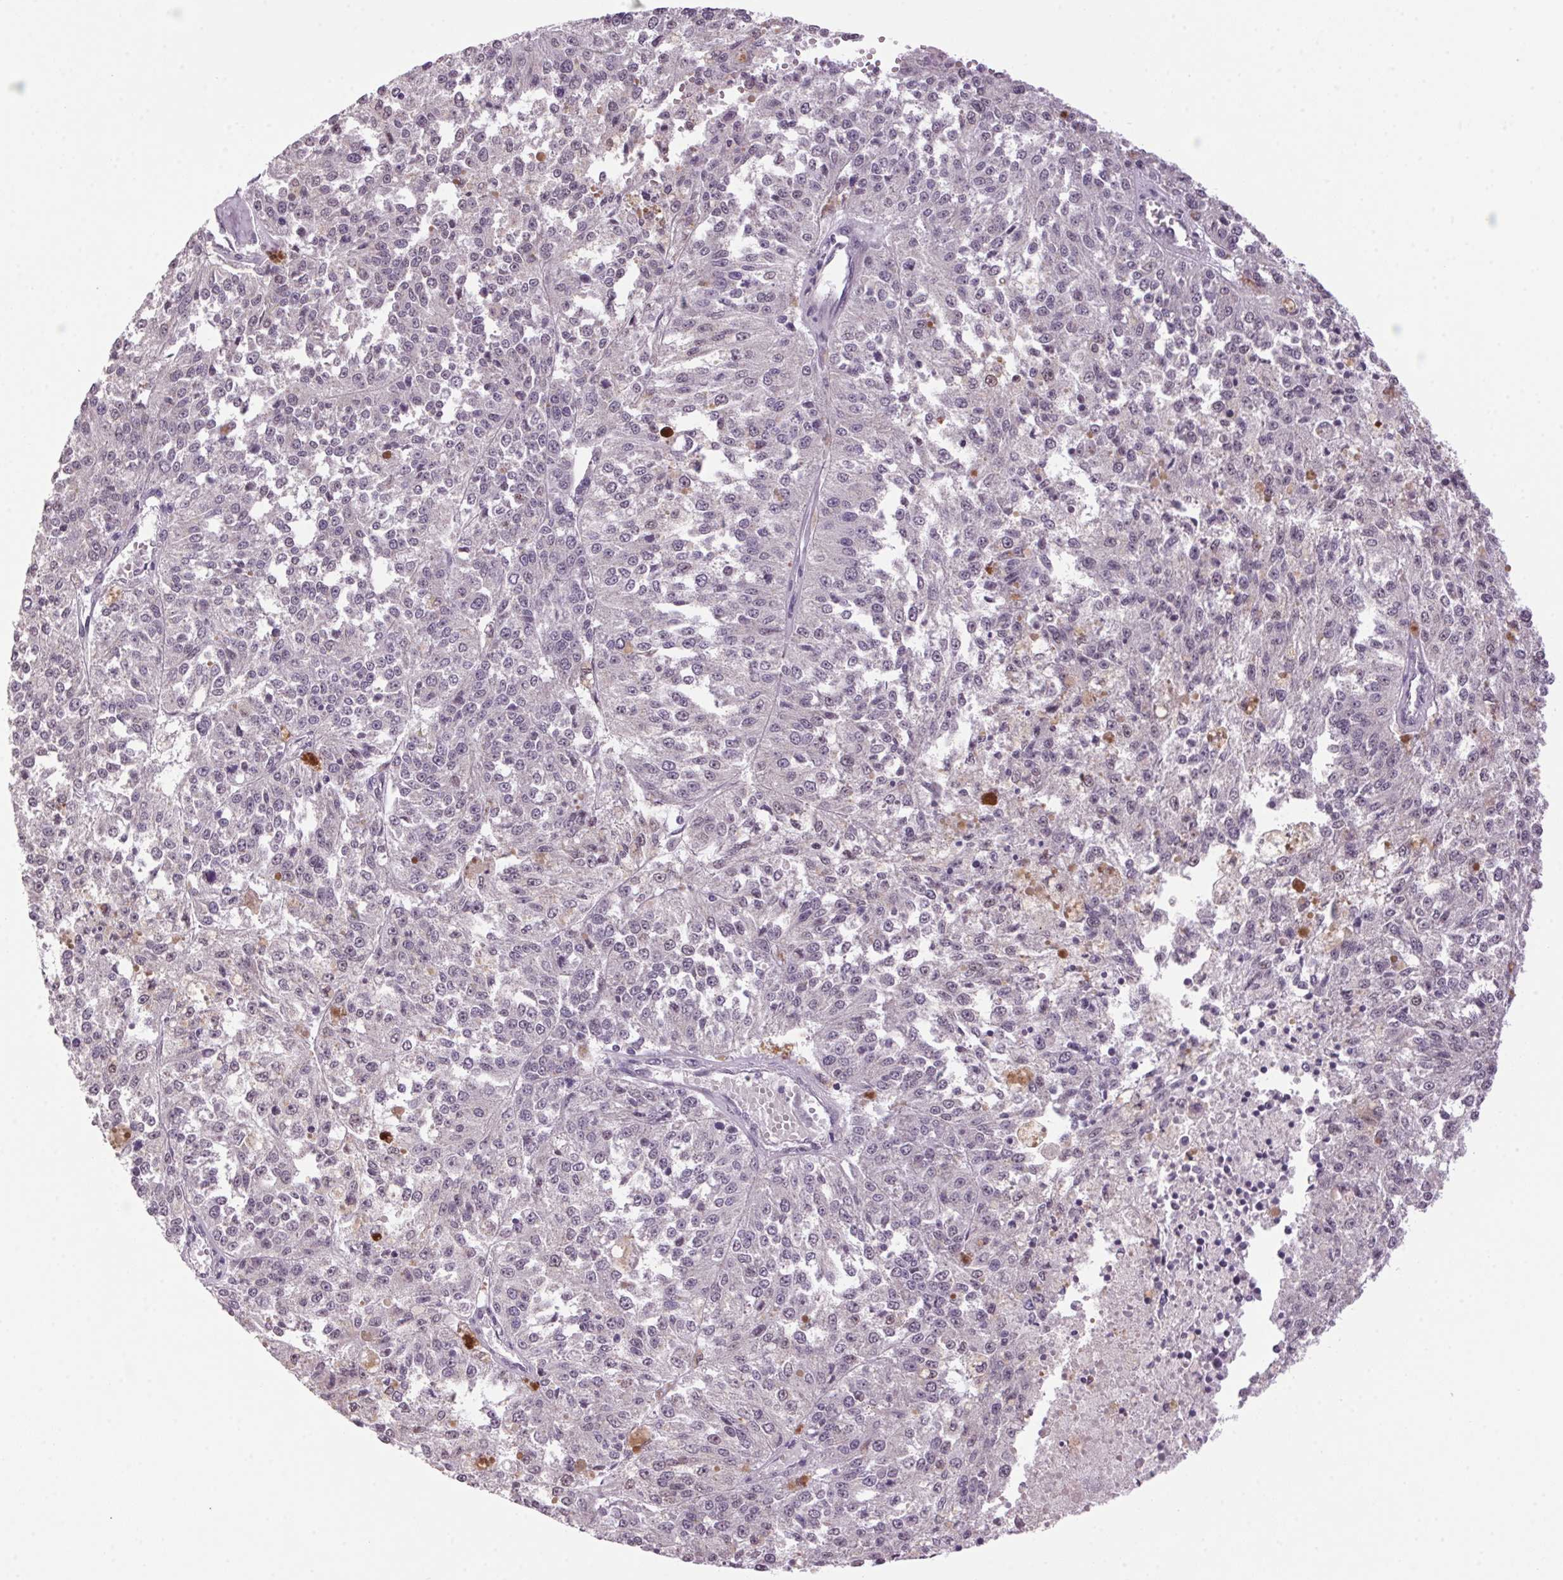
{"staining": {"intensity": "negative", "quantity": "none", "location": "none"}, "tissue": "melanoma", "cell_type": "Tumor cells", "image_type": "cancer", "snomed": [{"axis": "morphology", "description": "Malignant melanoma, Metastatic site"}, {"axis": "topography", "description": "Lymph node"}], "caption": "Protein analysis of malignant melanoma (metastatic site) reveals no significant expression in tumor cells.", "gene": "VWA3B", "patient": {"sex": "female", "age": 64}}